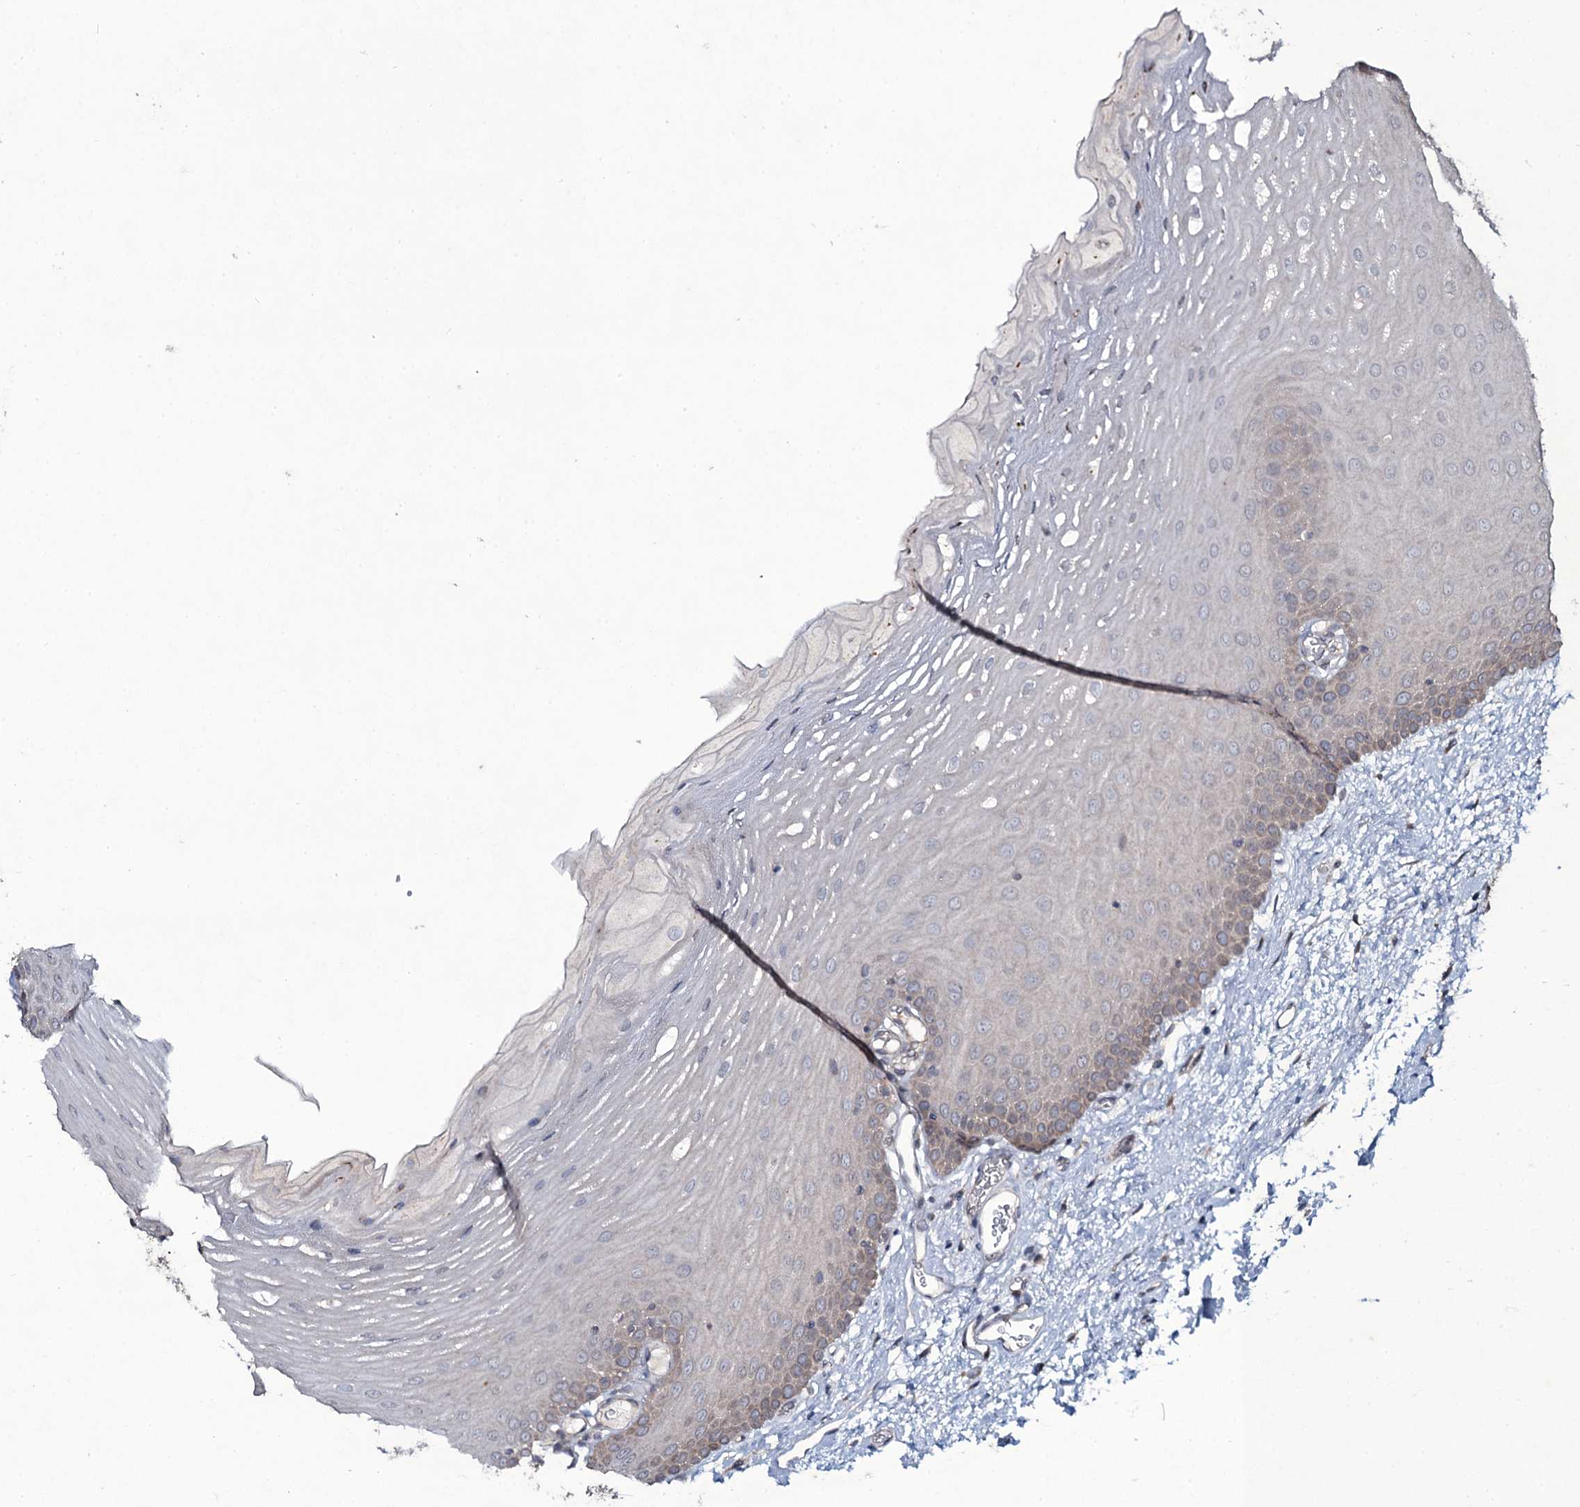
{"staining": {"intensity": "weak", "quantity": "25%-75%", "location": "cytoplasmic/membranous"}, "tissue": "oral mucosa", "cell_type": "Squamous epithelial cells", "image_type": "normal", "snomed": [{"axis": "morphology", "description": "Normal tissue, NOS"}, {"axis": "topography", "description": "Oral tissue"}], "caption": "Human oral mucosa stained with a brown dye shows weak cytoplasmic/membranous positive expression in about 25%-75% of squamous epithelial cells.", "gene": "SNAP23", "patient": {"sex": "female", "age": 70}}